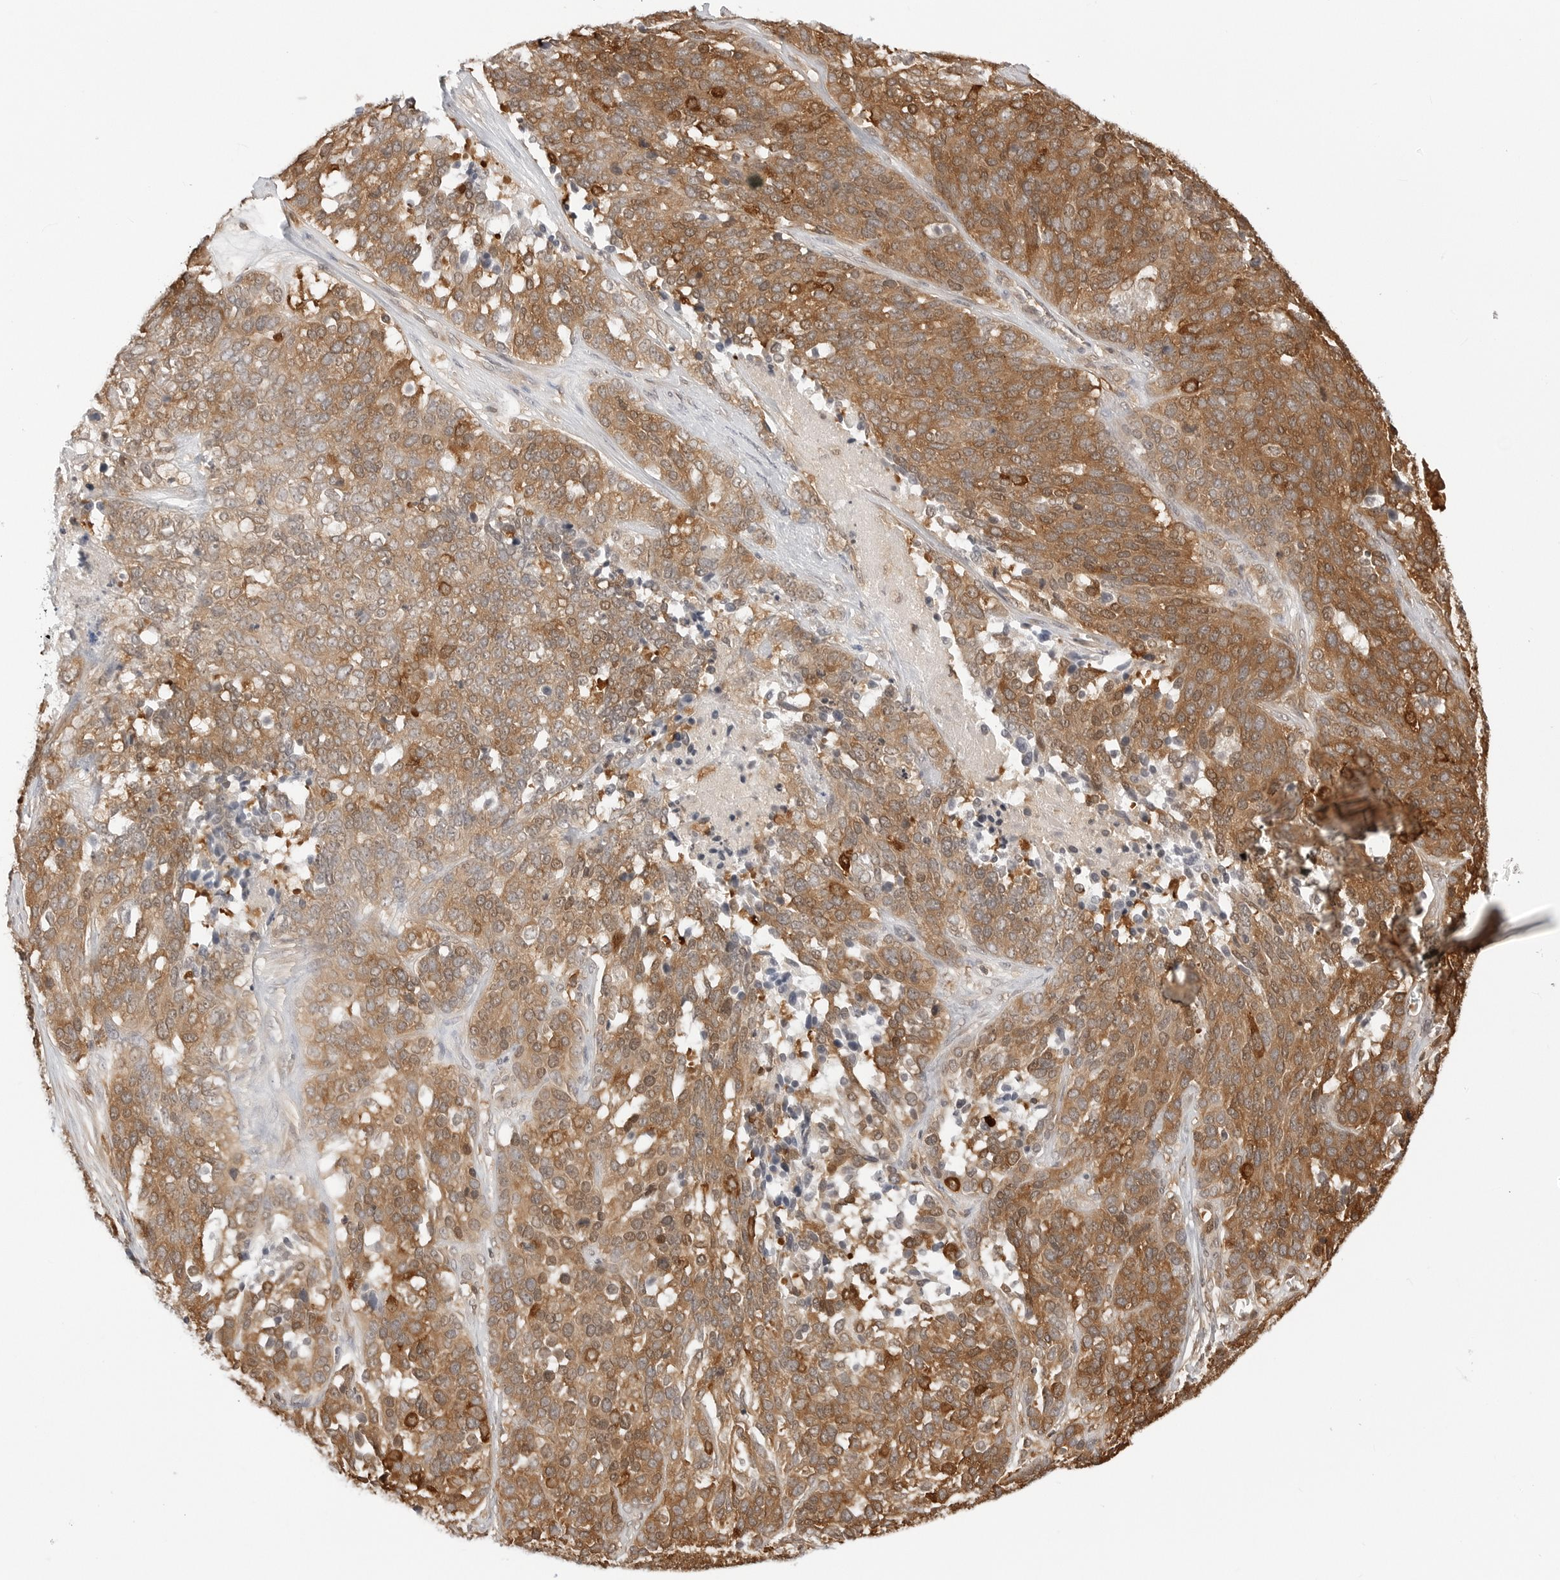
{"staining": {"intensity": "moderate", "quantity": ">75%", "location": "cytoplasmic/membranous"}, "tissue": "ovarian cancer", "cell_type": "Tumor cells", "image_type": "cancer", "snomed": [{"axis": "morphology", "description": "Cystadenocarcinoma, serous, NOS"}, {"axis": "topography", "description": "Ovary"}], "caption": "This histopathology image reveals immunohistochemistry (IHC) staining of human ovarian cancer (serous cystadenocarcinoma), with medium moderate cytoplasmic/membranous staining in approximately >75% of tumor cells.", "gene": "NUDC", "patient": {"sex": "female", "age": 44}}